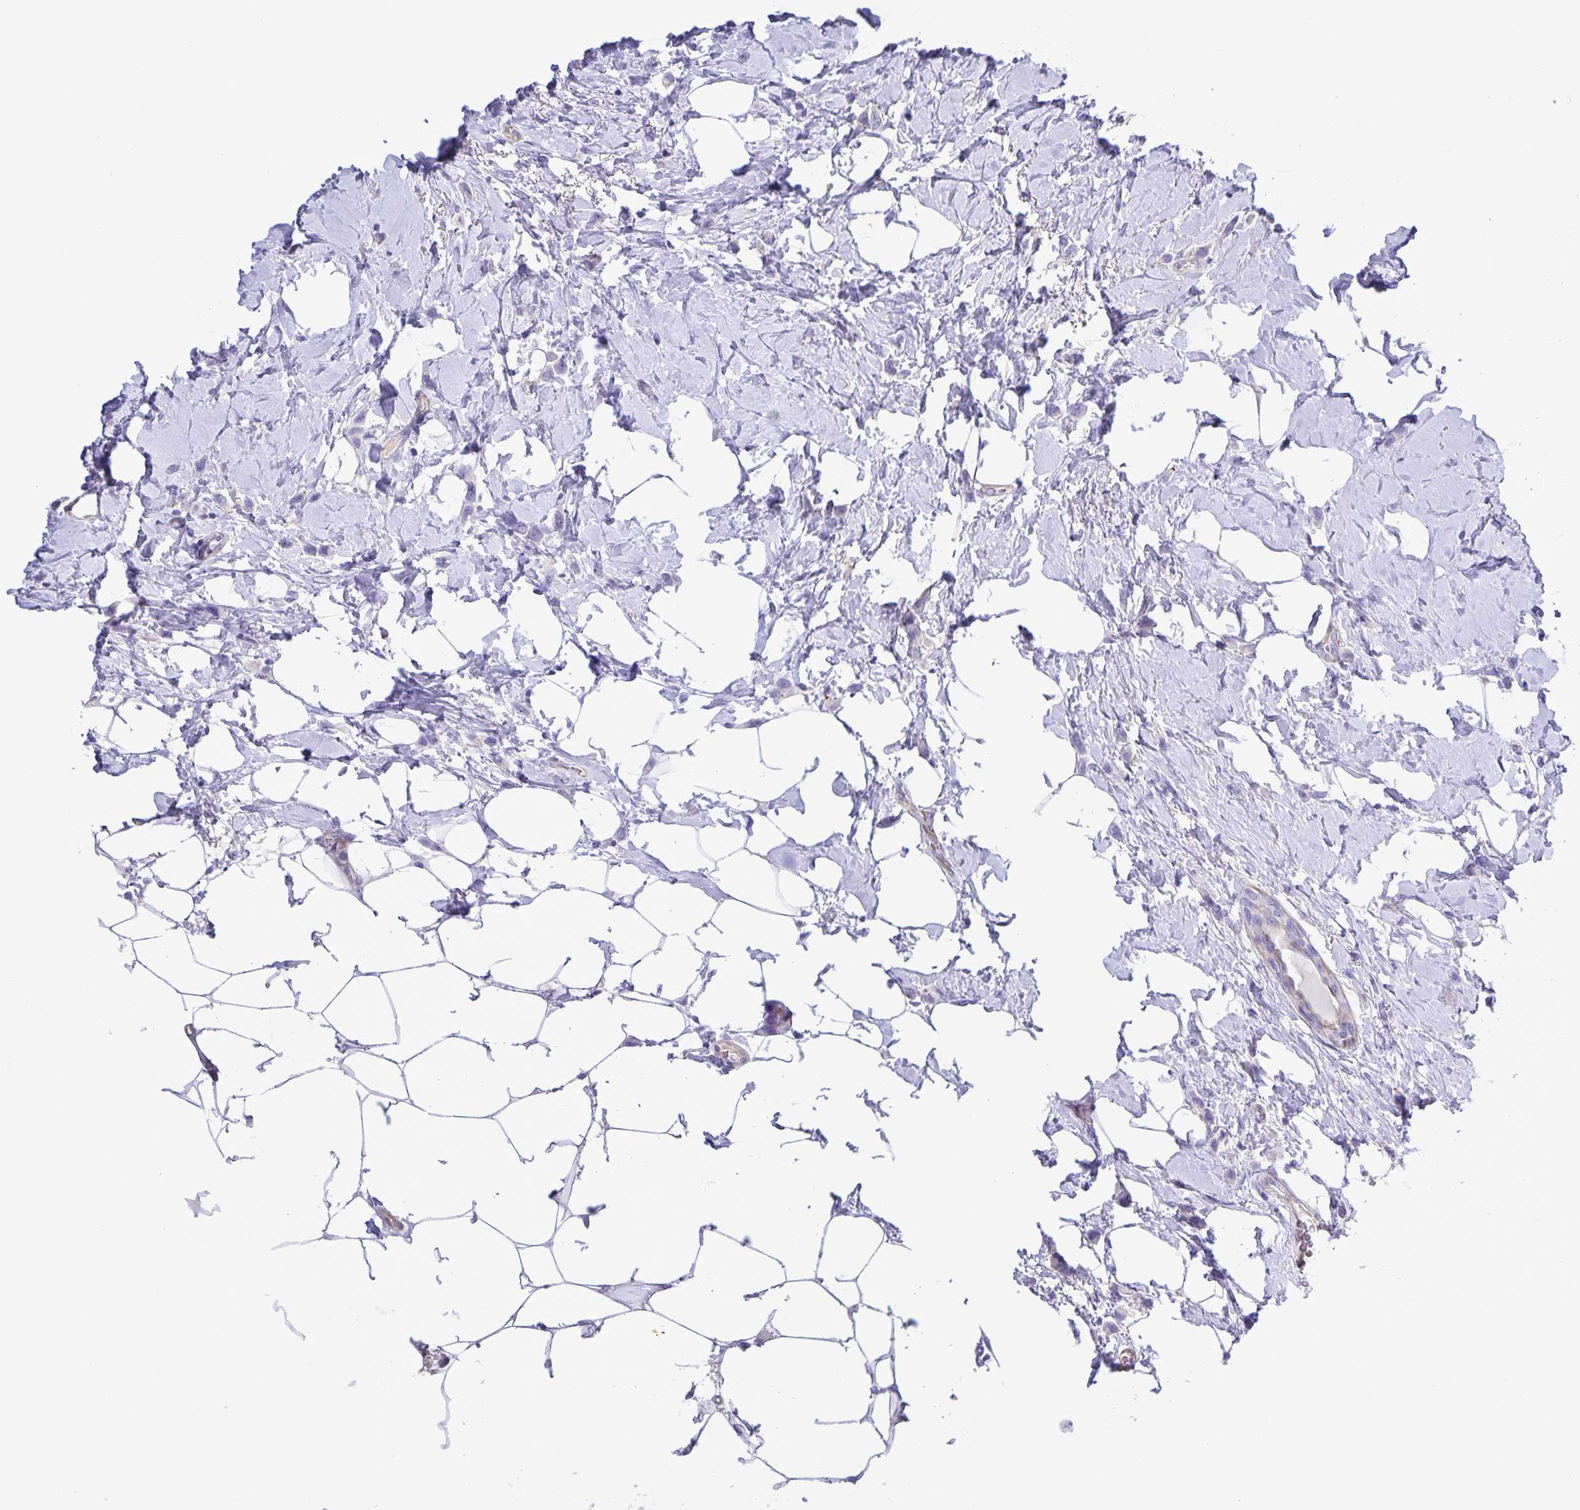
{"staining": {"intensity": "negative", "quantity": "none", "location": "none"}, "tissue": "breast cancer", "cell_type": "Tumor cells", "image_type": "cancer", "snomed": [{"axis": "morphology", "description": "Lobular carcinoma"}, {"axis": "topography", "description": "Breast"}], "caption": "Breast lobular carcinoma was stained to show a protein in brown. There is no significant positivity in tumor cells.", "gene": "UBQLN3", "patient": {"sex": "female", "age": 66}}